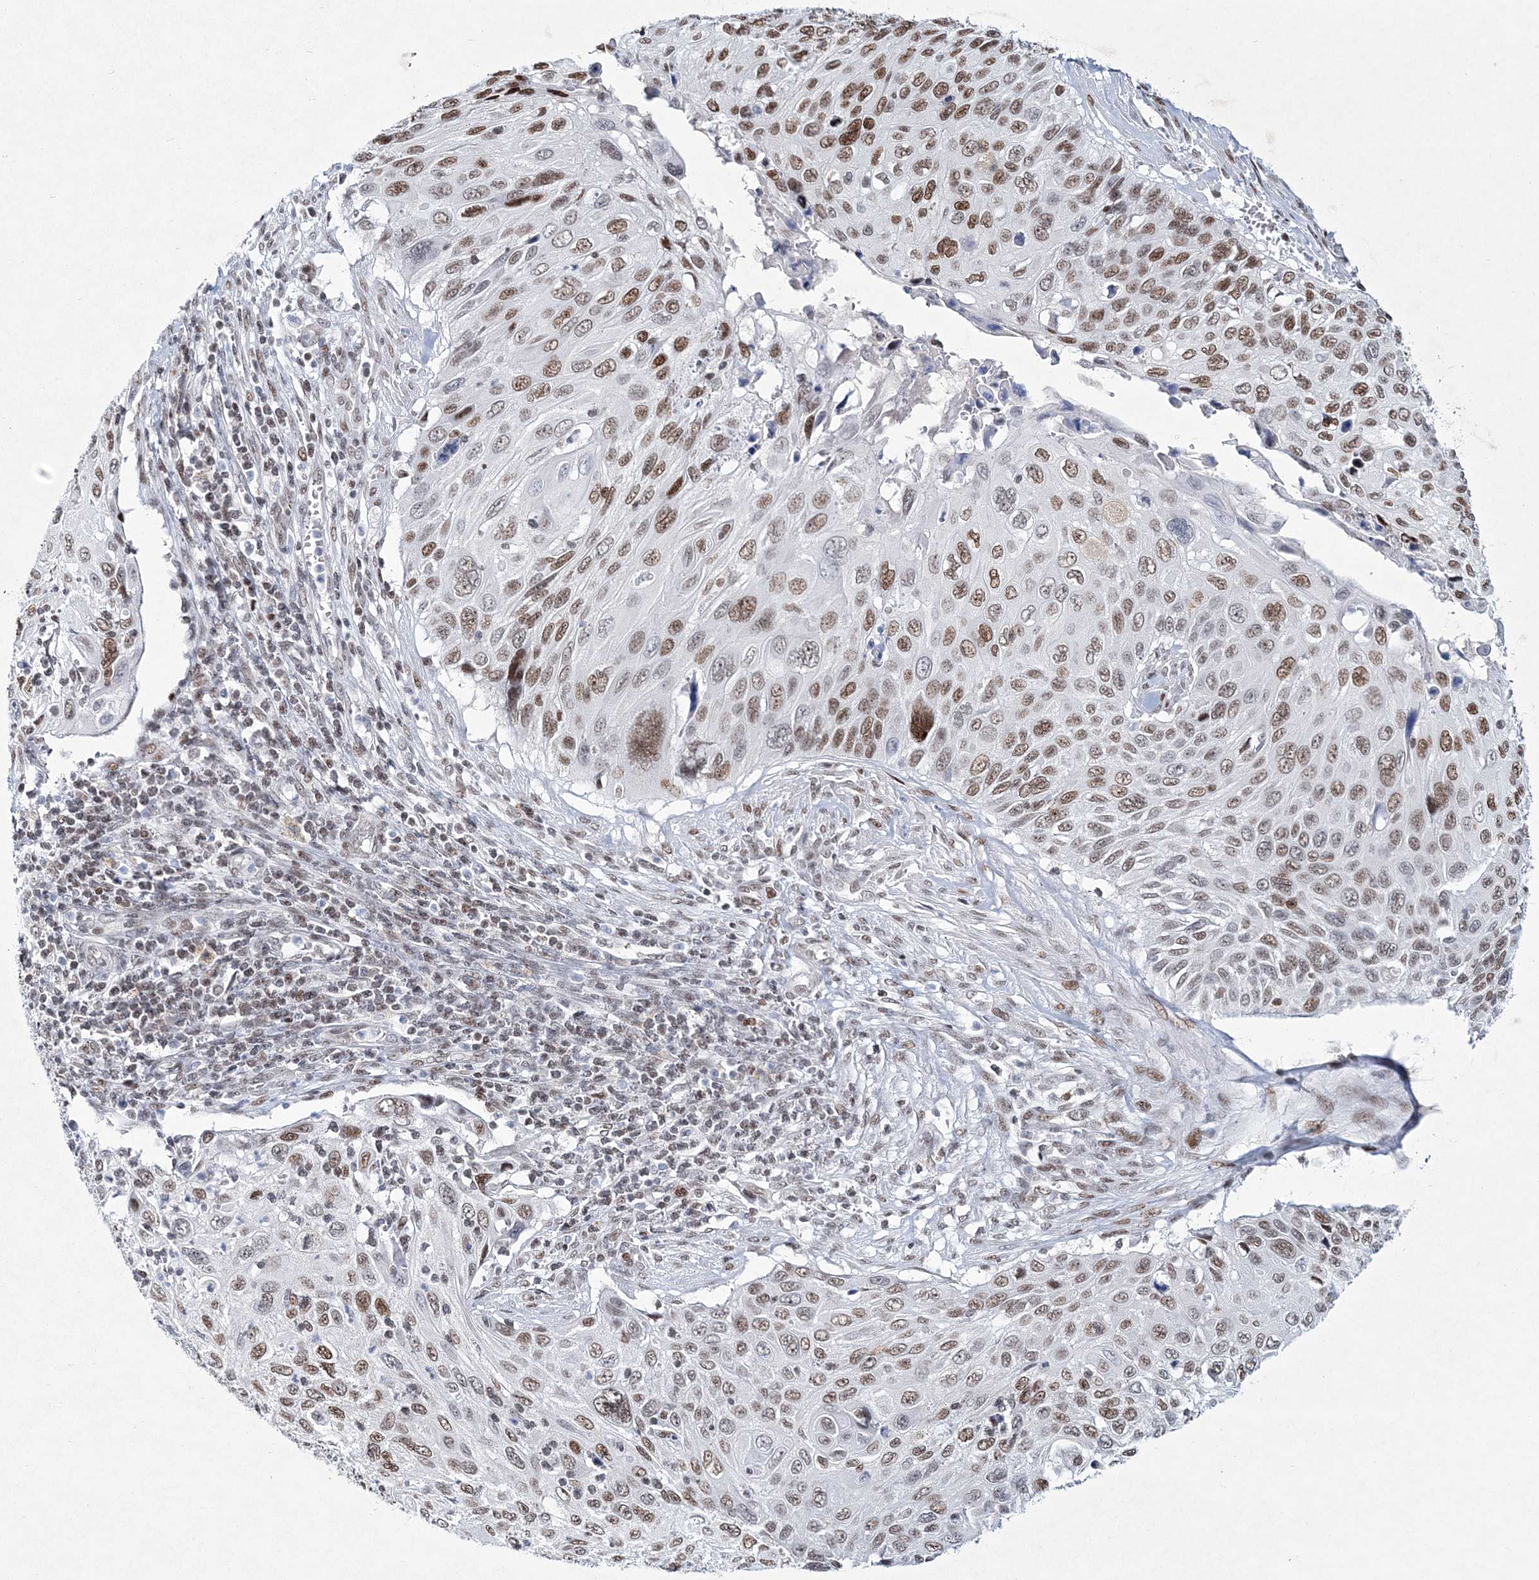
{"staining": {"intensity": "moderate", "quantity": ">75%", "location": "nuclear"}, "tissue": "cervical cancer", "cell_type": "Tumor cells", "image_type": "cancer", "snomed": [{"axis": "morphology", "description": "Squamous cell carcinoma, NOS"}, {"axis": "topography", "description": "Cervix"}], "caption": "Cervical cancer tissue exhibits moderate nuclear expression in about >75% of tumor cells", "gene": "LRRFIP2", "patient": {"sex": "female", "age": 70}}